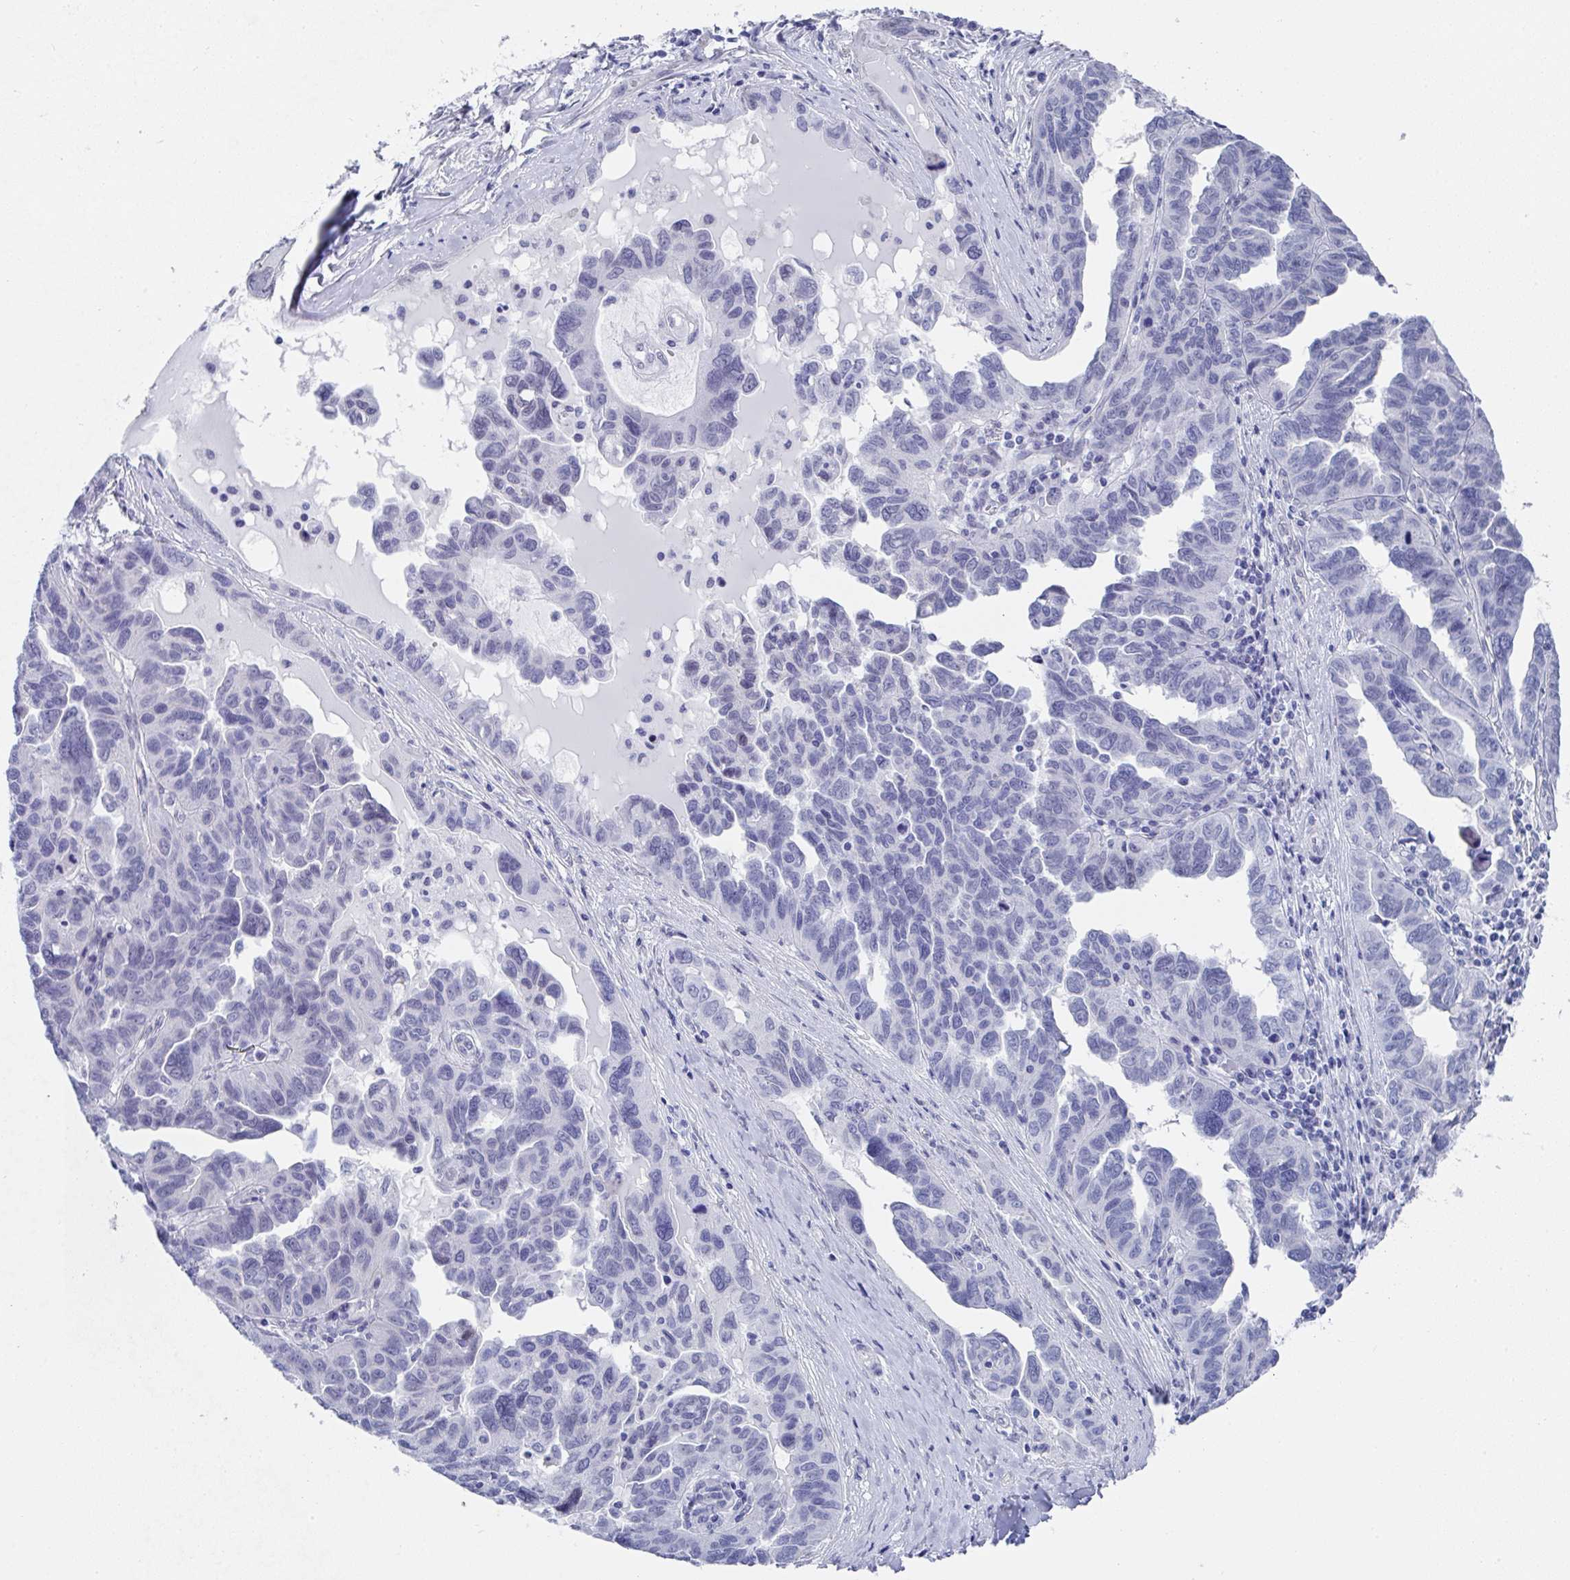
{"staining": {"intensity": "negative", "quantity": "none", "location": "none"}, "tissue": "ovarian cancer", "cell_type": "Tumor cells", "image_type": "cancer", "snomed": [{"axis": "morphology", "description": "Cystadenocarcinoma, serous, NOS"}, {"axis": "topography", "description": "Ovary"}], "caption": "Protein analysis of ovarian cancer reveals no significant expression in tumor cells.", "gene": "MFSD4A", "patient": {"sex": "female", "age": 64}}